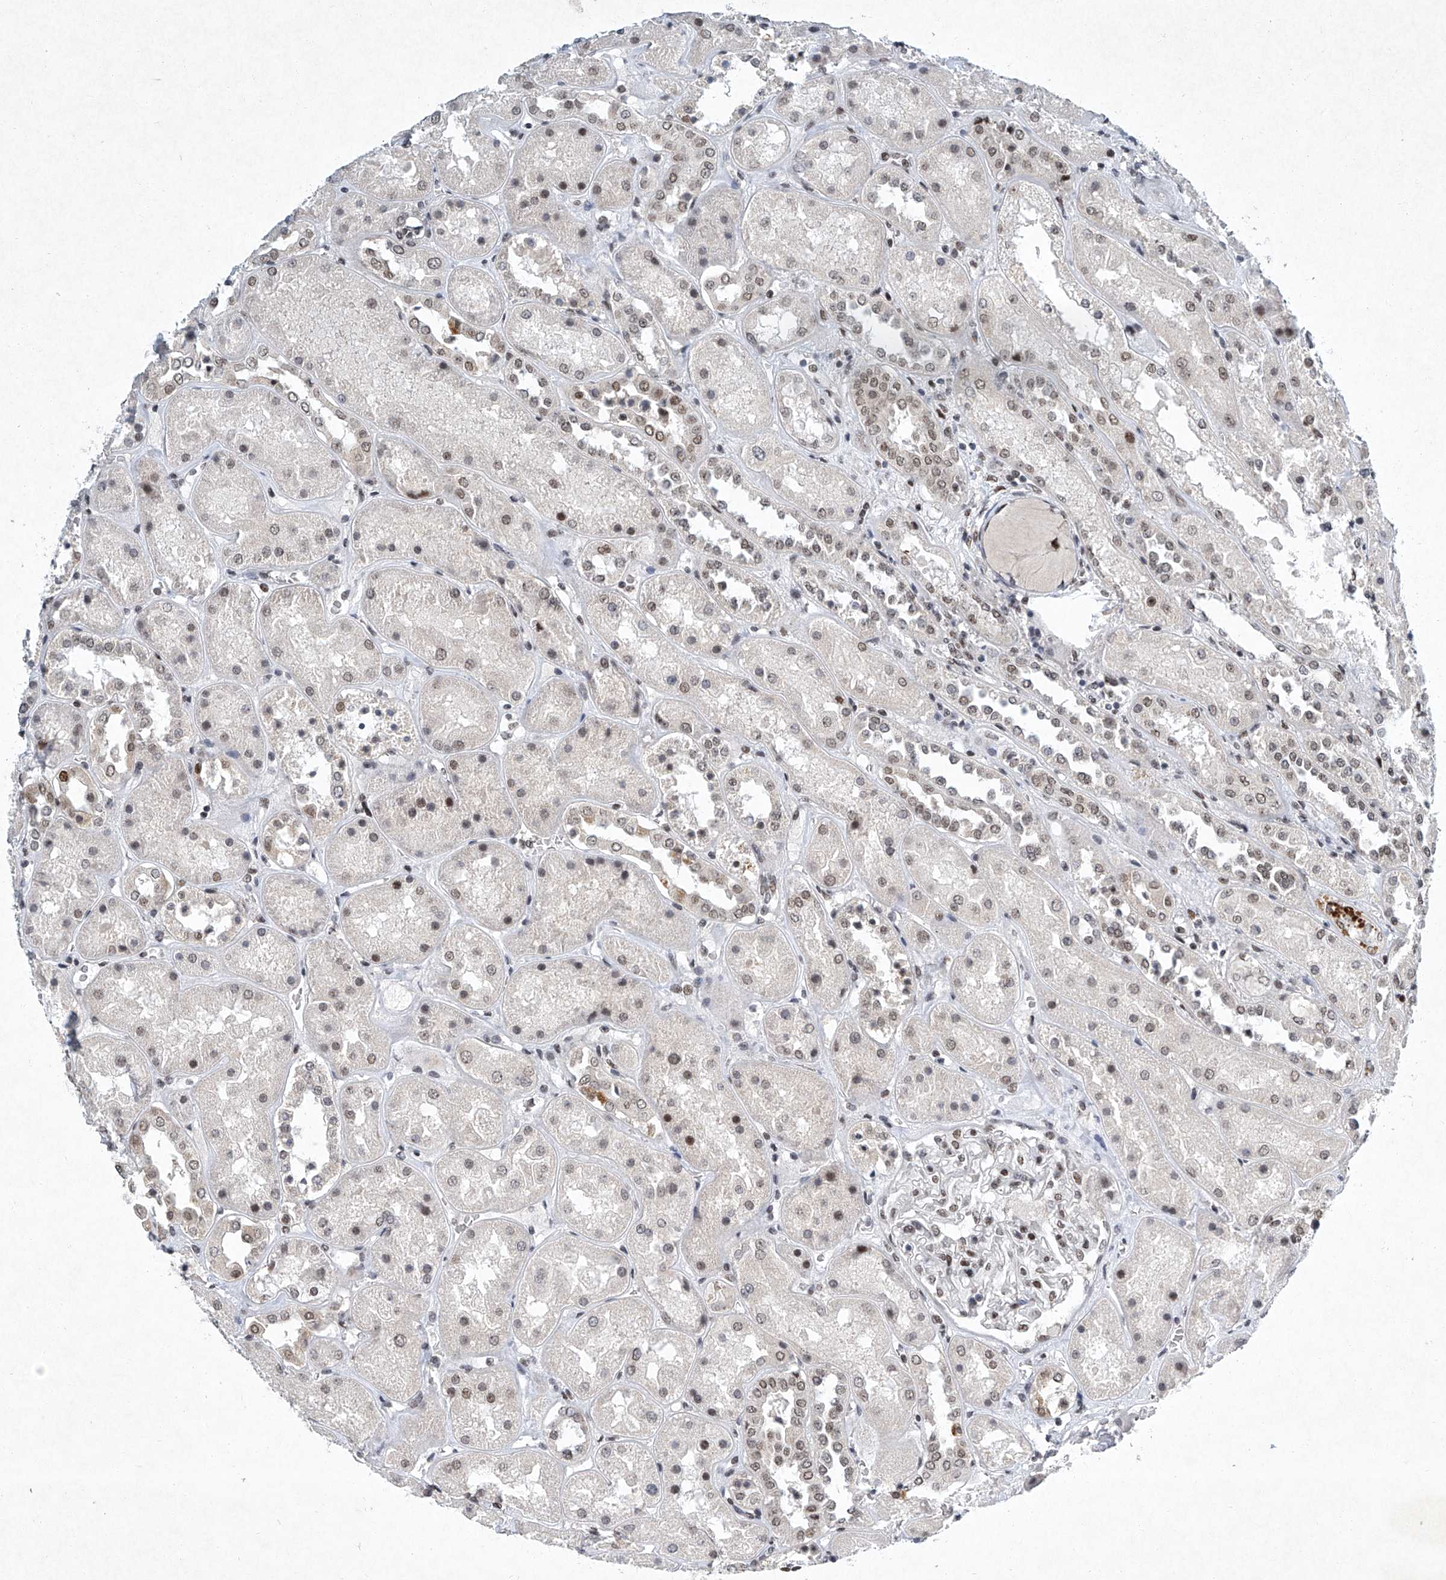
{"staining": {"intensity": "moderate", "quantity": ">75%", "location": "nuclear"}, "tissue": "kidney", "cell_type": "Cells in glomeruli", "image_type": "normal", "snomed": [{"axis": "morphology", "description": "Normal tissue, NOS"}, {"axis": "topography", "description": "Kidney"}], "caption": "Protein staining reveals moderate nuclear expression in about >75% of cells in glomeruli in unremarkable kidney.", "gene": "TFDP1", "patient": {"sex": "male", "age": 70}}